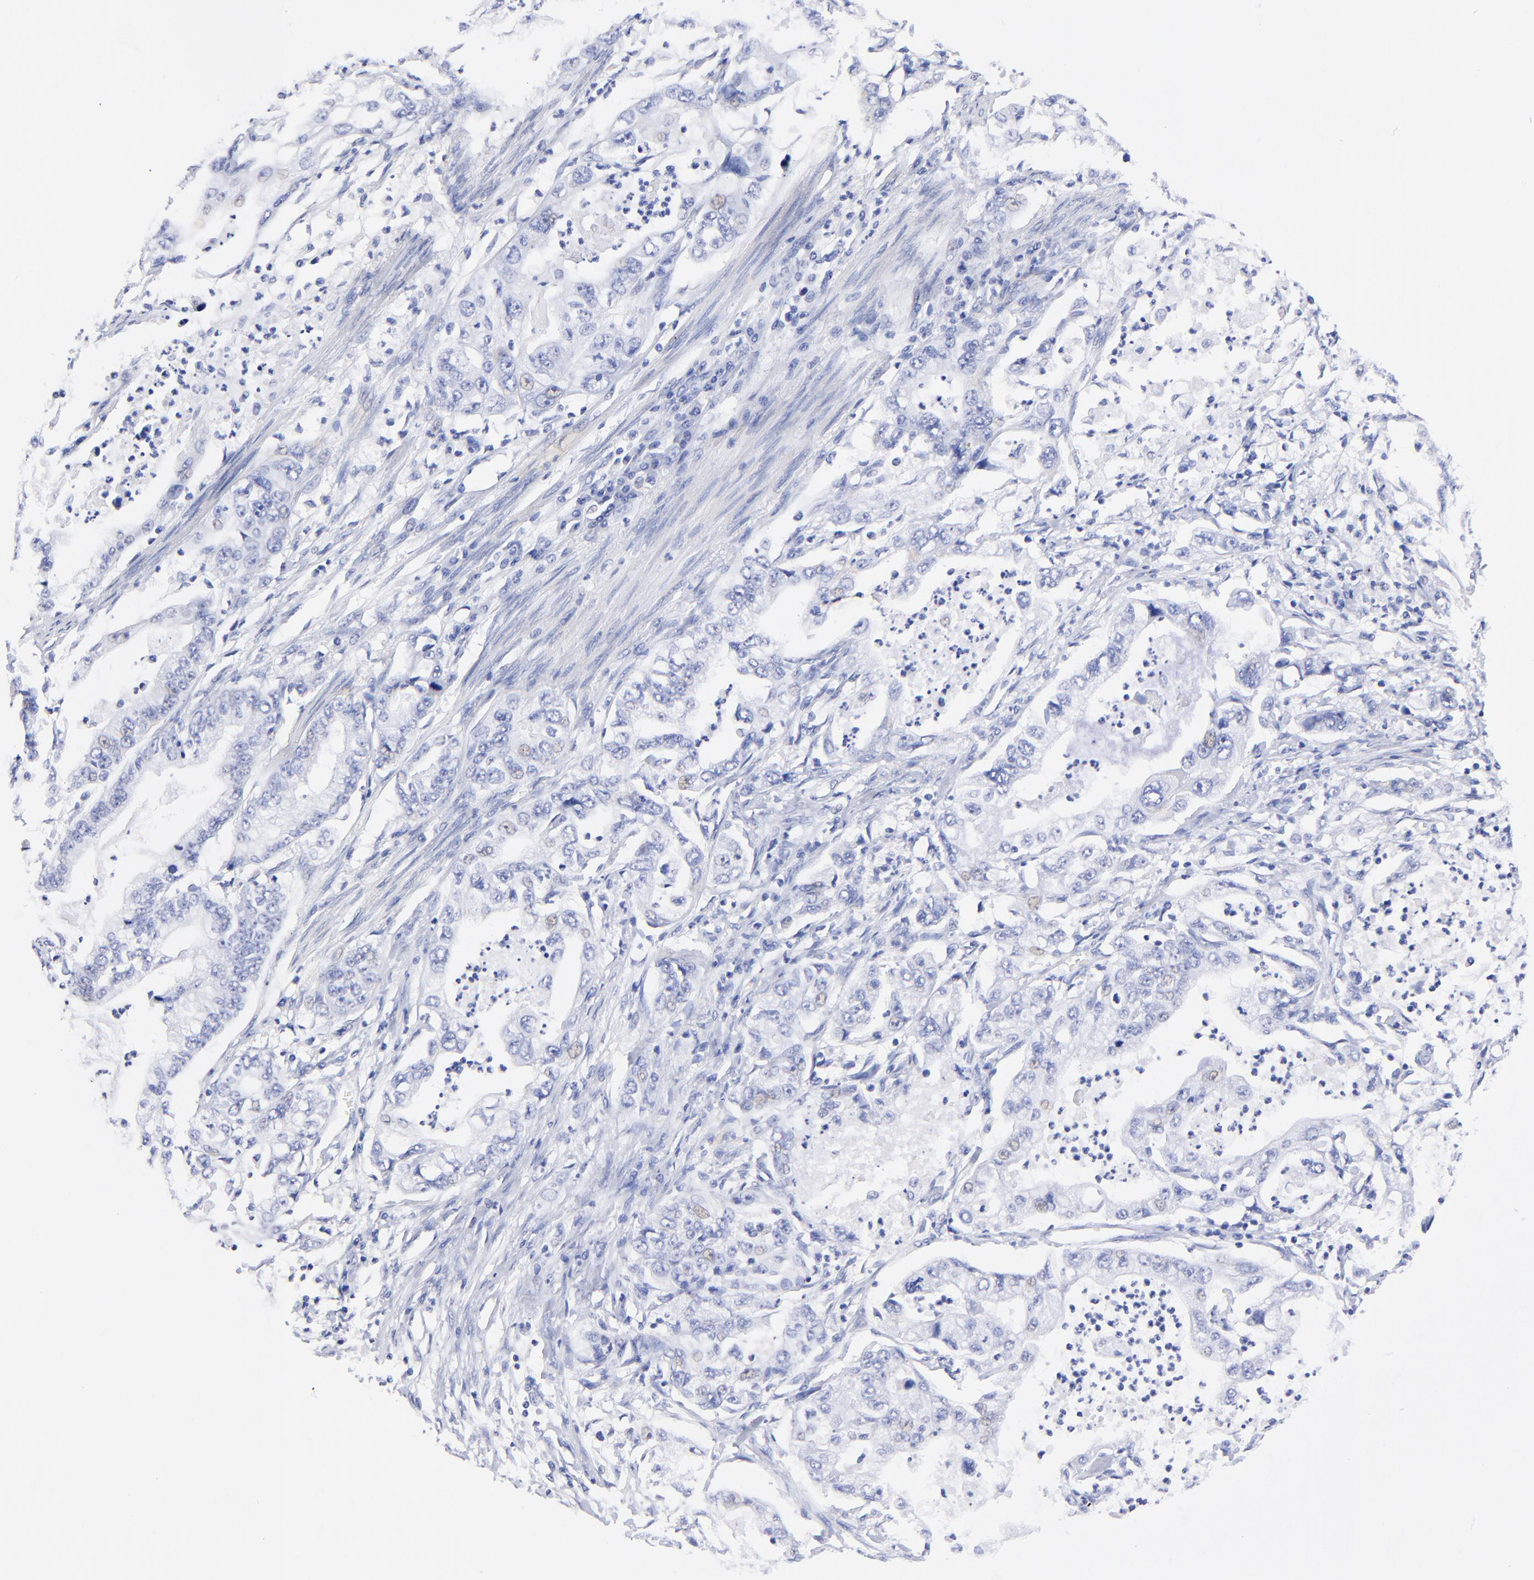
{"staining": {"intensity": "negative", "quantity": "none", "location": "none"}, "tissue": "stomach cancer", "cell_type": "Tumor cells", "image_type": "cancer", "snomed": [{"axis": "morphology", "description": "Adenocarcinoma, NOS"}, {"axis": "topography", "description": "Pancreas"}, {"axis": "topography", "description": "Stomach, upper"}], "caption": "Adenocarcinoma (stomach) stained for a protein using immunohistochemistry (IHC) demonstrates no staining tumor cells.", "gene": "HORMAD2", "patient": {"sex": "male", "age": 77}}